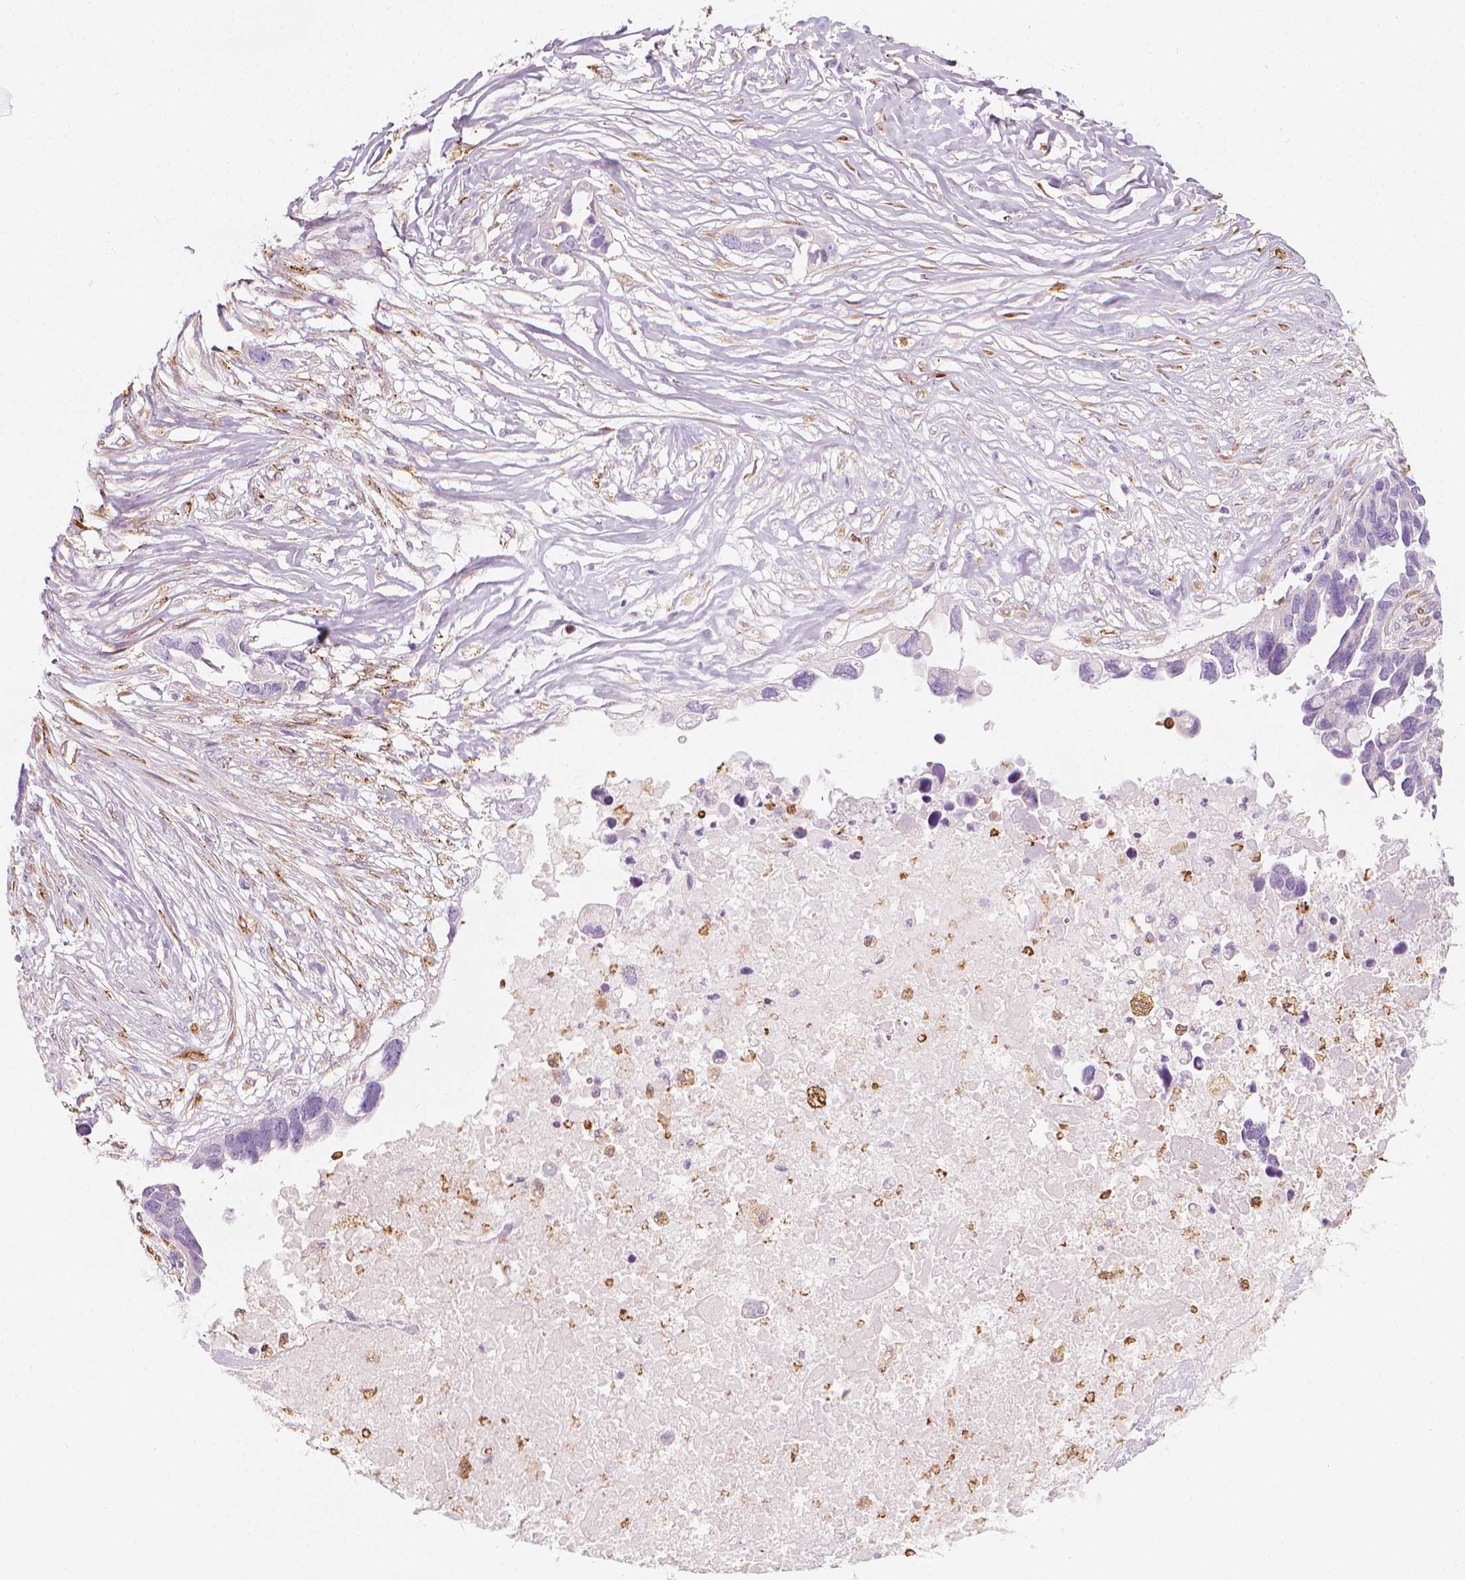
{"staining": {"intensity": "negative", "quantity": "none", "location": "none"}, "tissue": "ovarian cancer", "cell_type": "Tumor cells", "image_type": "cancer", "snomed": [{"axis": "morphology", "description": "Cystadenocarcinoma, serous, NOS"}, {"axis": "topography", "description": "Ovary"}], "caption": "DAB (3,3'-diaminobenzidine) immunohistochemical staining of ovarian cancer demonstrates no significant staining in tumor cells. The staining was performed using DAB (3,3'-diaminobenzidine) to visualize the protein expression in brown, while the nuclei were stained in blue with hematoxylin (Magnification: 20x).", "gene": "CES1", "patient": {"sex": "female", "age": 54}}